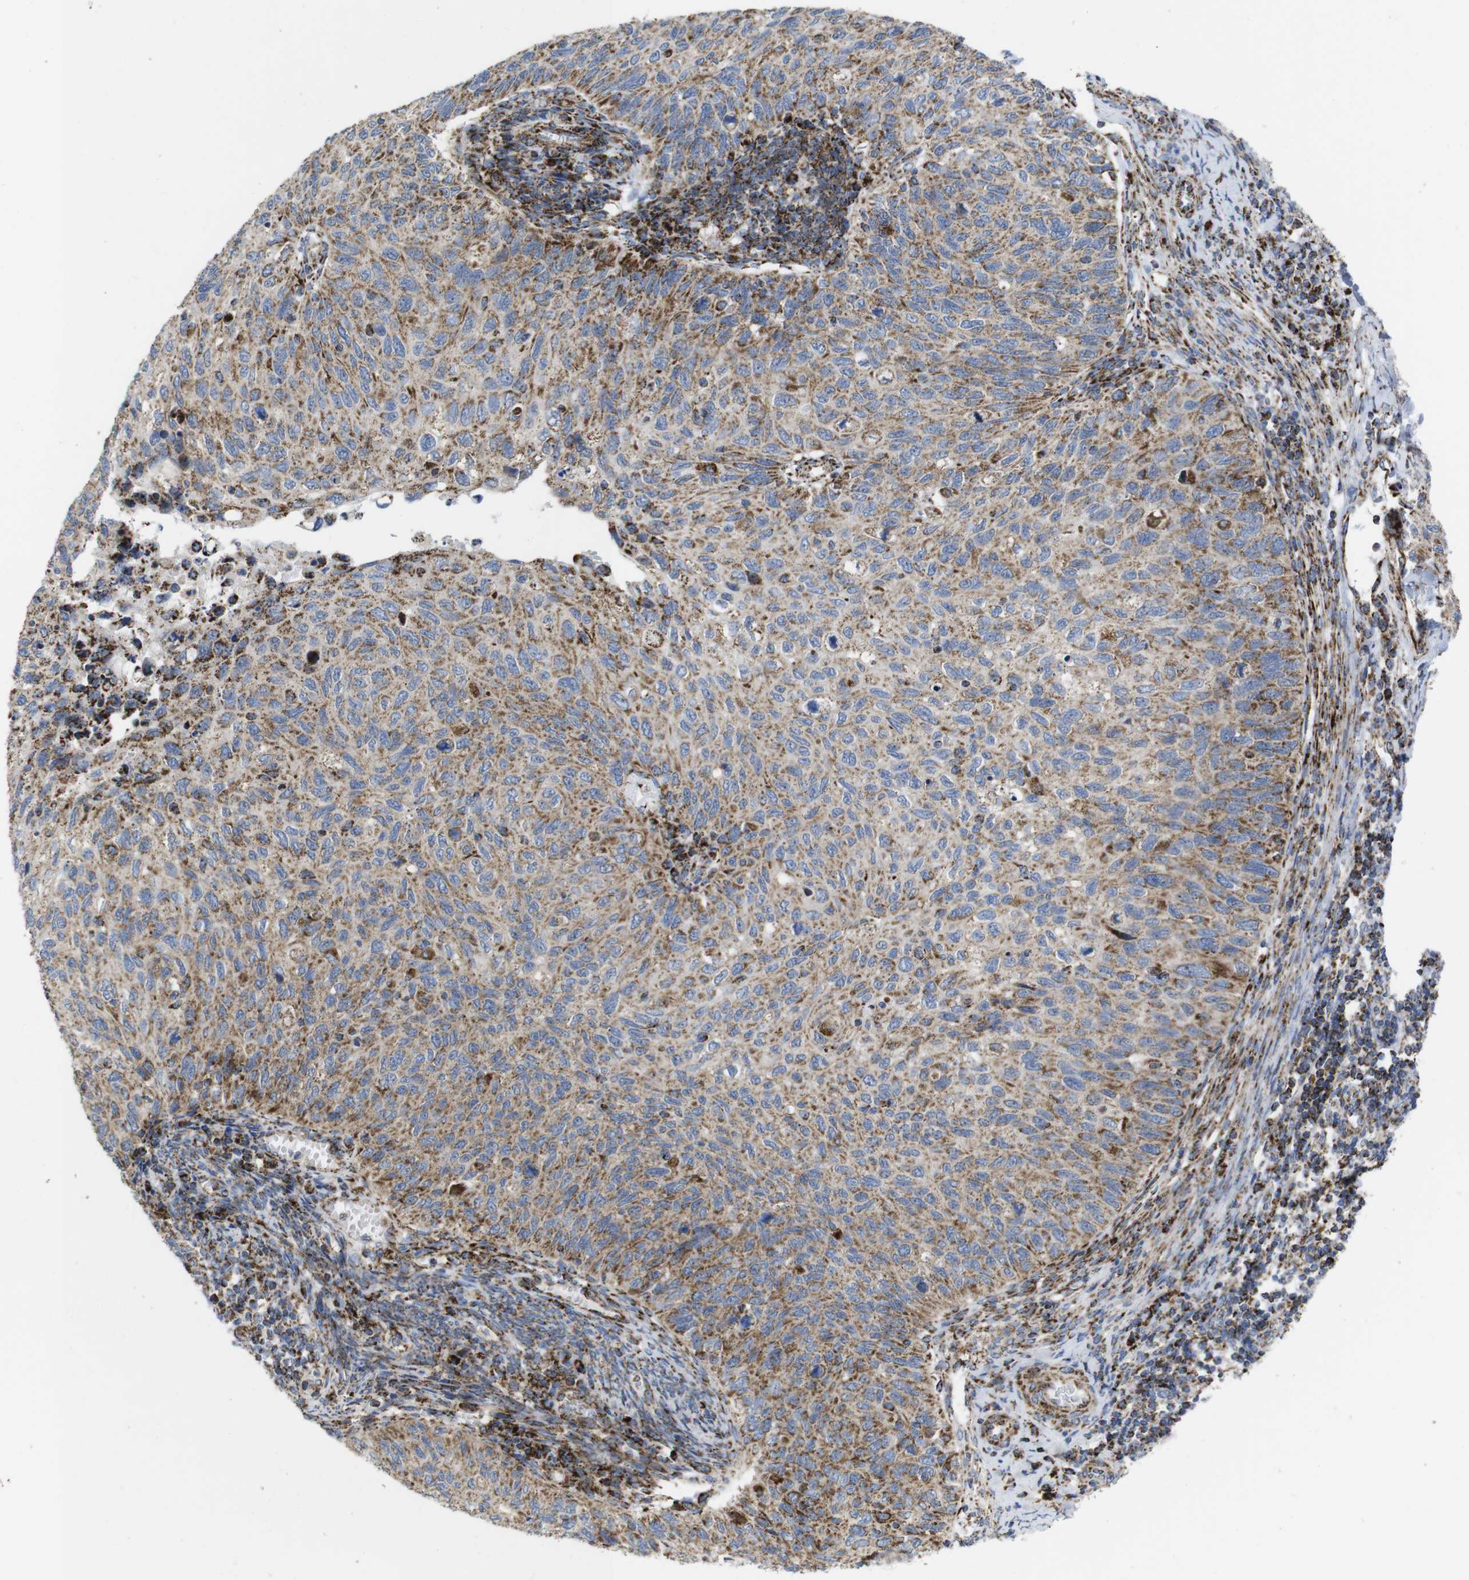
{"staining": {"intensity": "moderate", "quantity": ">75%", "location": "cytoplasmic/membranous"}, "tissue": "cervical cancer", "cell_type": "Tumor cells", "image_type": "cancer", "snomed": [{"axis": "morphology", "description": "Squamous cell carcinoma, NOS"}, {"axis": "topography", "description": "Cervix"}], "caption": "DAB immunohistochemical staining of human cervical cancer demonstrates moderate cytoplasmic/membranous protein expression in about >75% of tumor cells.", "gene": "TMEM192", "patient": {"sex": "female", "age": 70}}